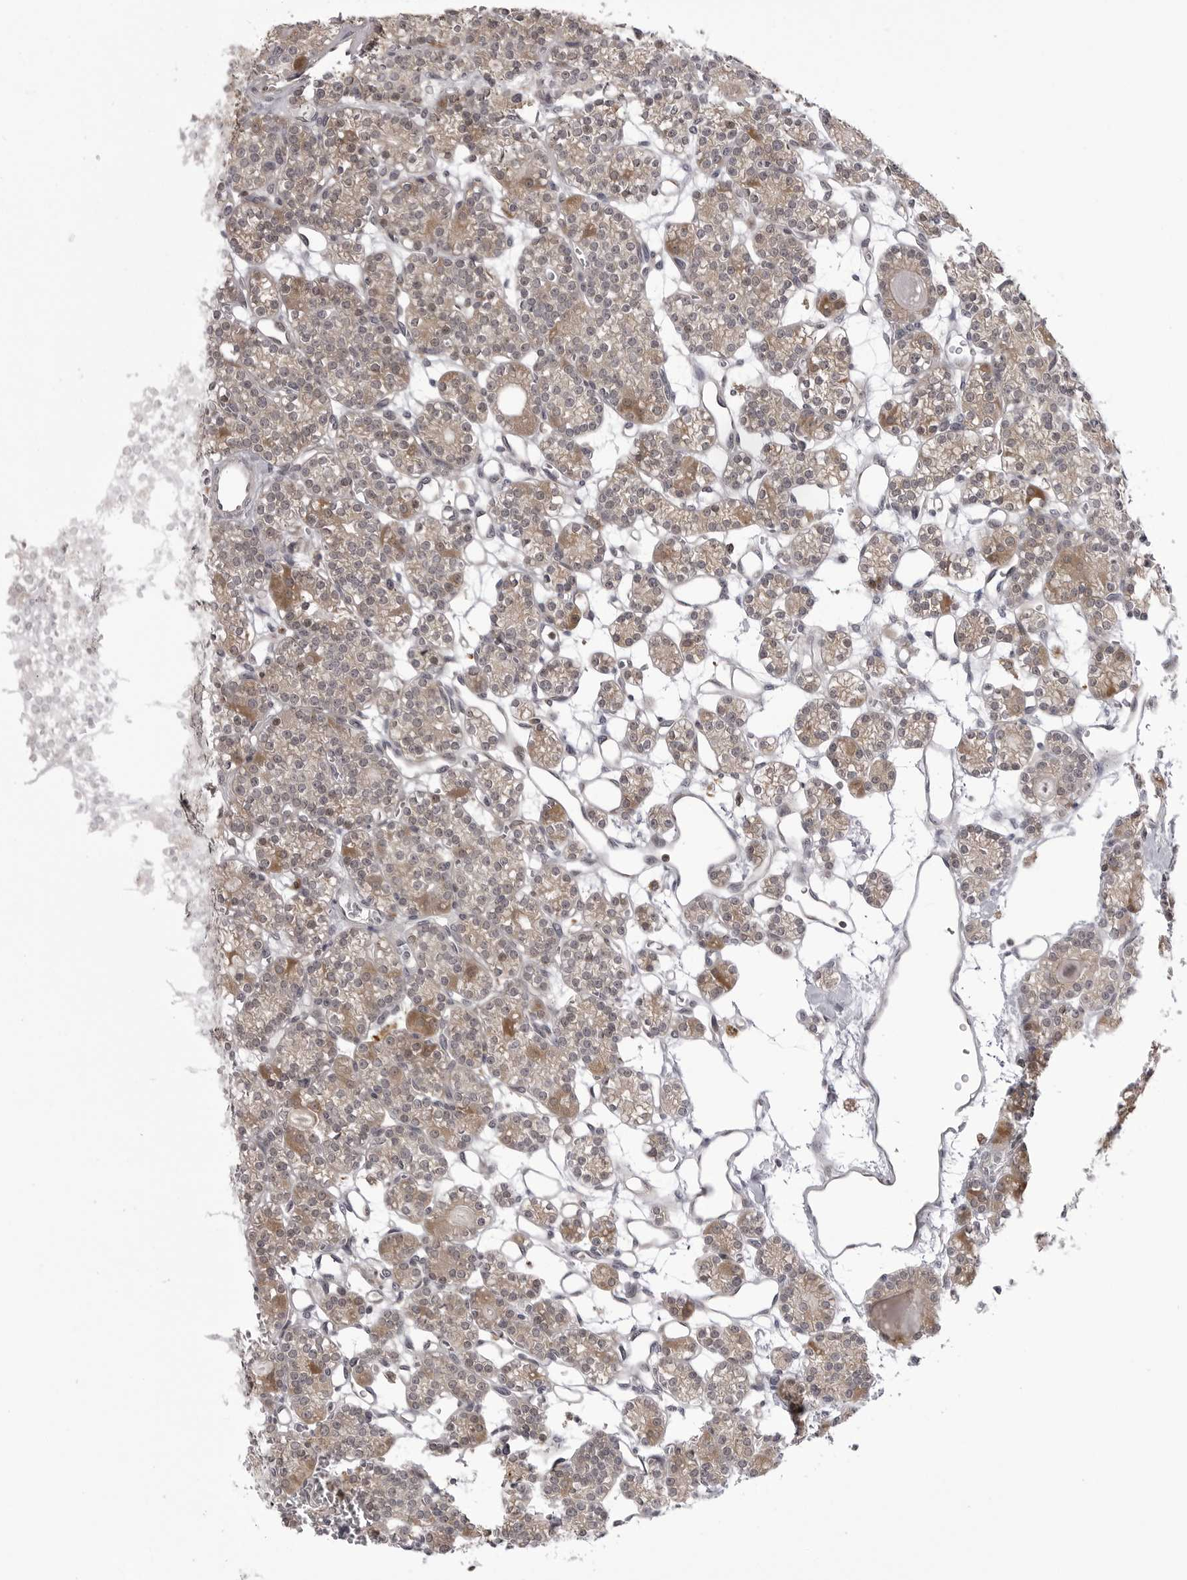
{"staining": {"intensity": "moderate", "quantity": ">75%", "location": "cytoplasmic/membranous"}, "tissue": "parathyroid gland", "cell_type": "Glandular cells", "image_type": "normal", "snomed": [{"axis": "morphology", "description": "Normal tissue, NOS"}, {"axis": "topography", "description": "Parathyroid gland"}], "caption": "A medium amount of moderate cytoplasmic/membranous staining is present in approximately >75% of glandular cells in unremarkable parathyroid gland.", "gene": "PTK2B", "patient": {"sex": "female", "age": 64}}